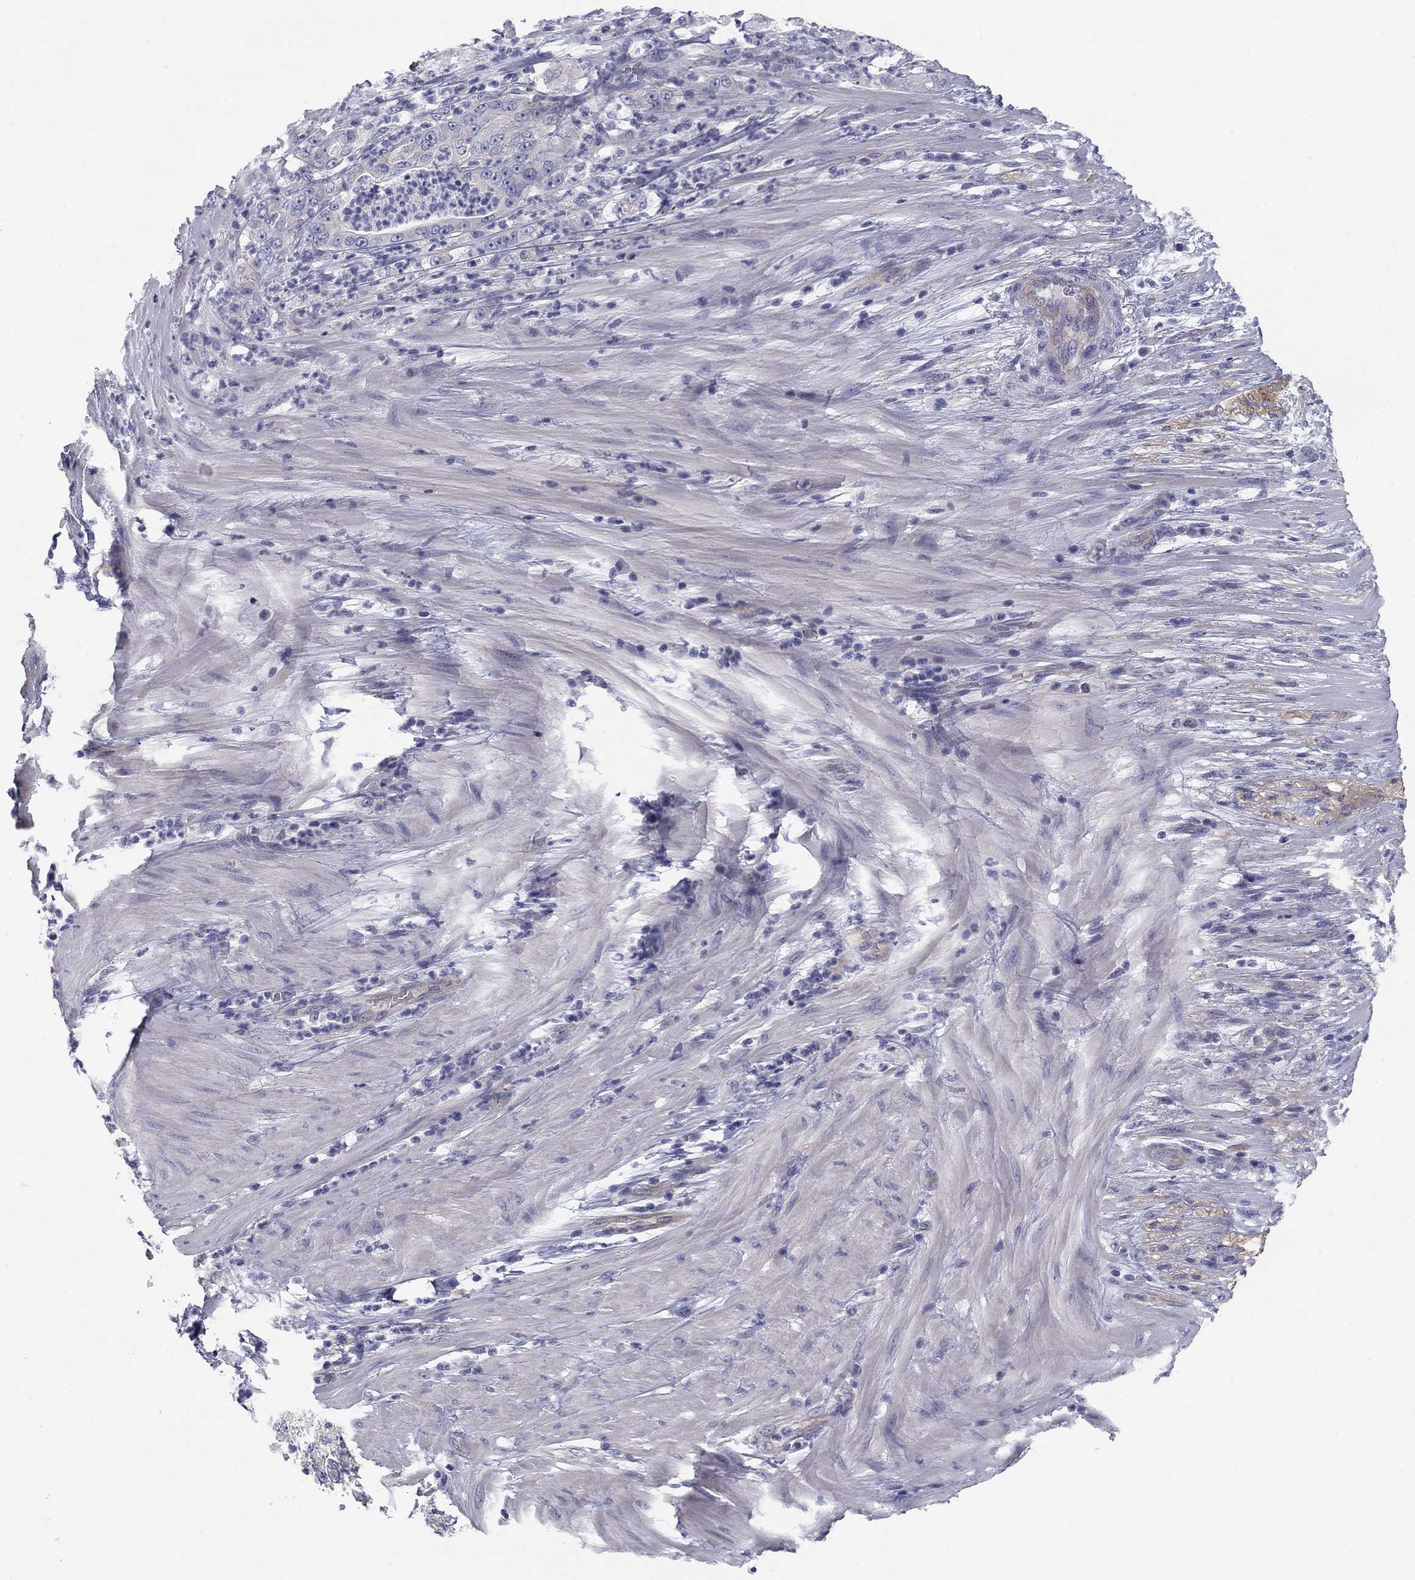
{"staining": {"intensity": "negative", "quantity": "none", "location": "none"}, "tissue": "pancreatic cancer", "cell_type": "Tumor cells", "image_type": "cancer", "snomed": [{"axis": "morphology", "description": "Adenocarcinoma, NOS"}, {"axis": "topography", "description": "Pancreas"}], "caption": "Tumor cells show no significant protein staining in pancreatic adenocarcinoma.", "gene": "SEPTIN3", "patient": {"sex": "male", "age": 71}}